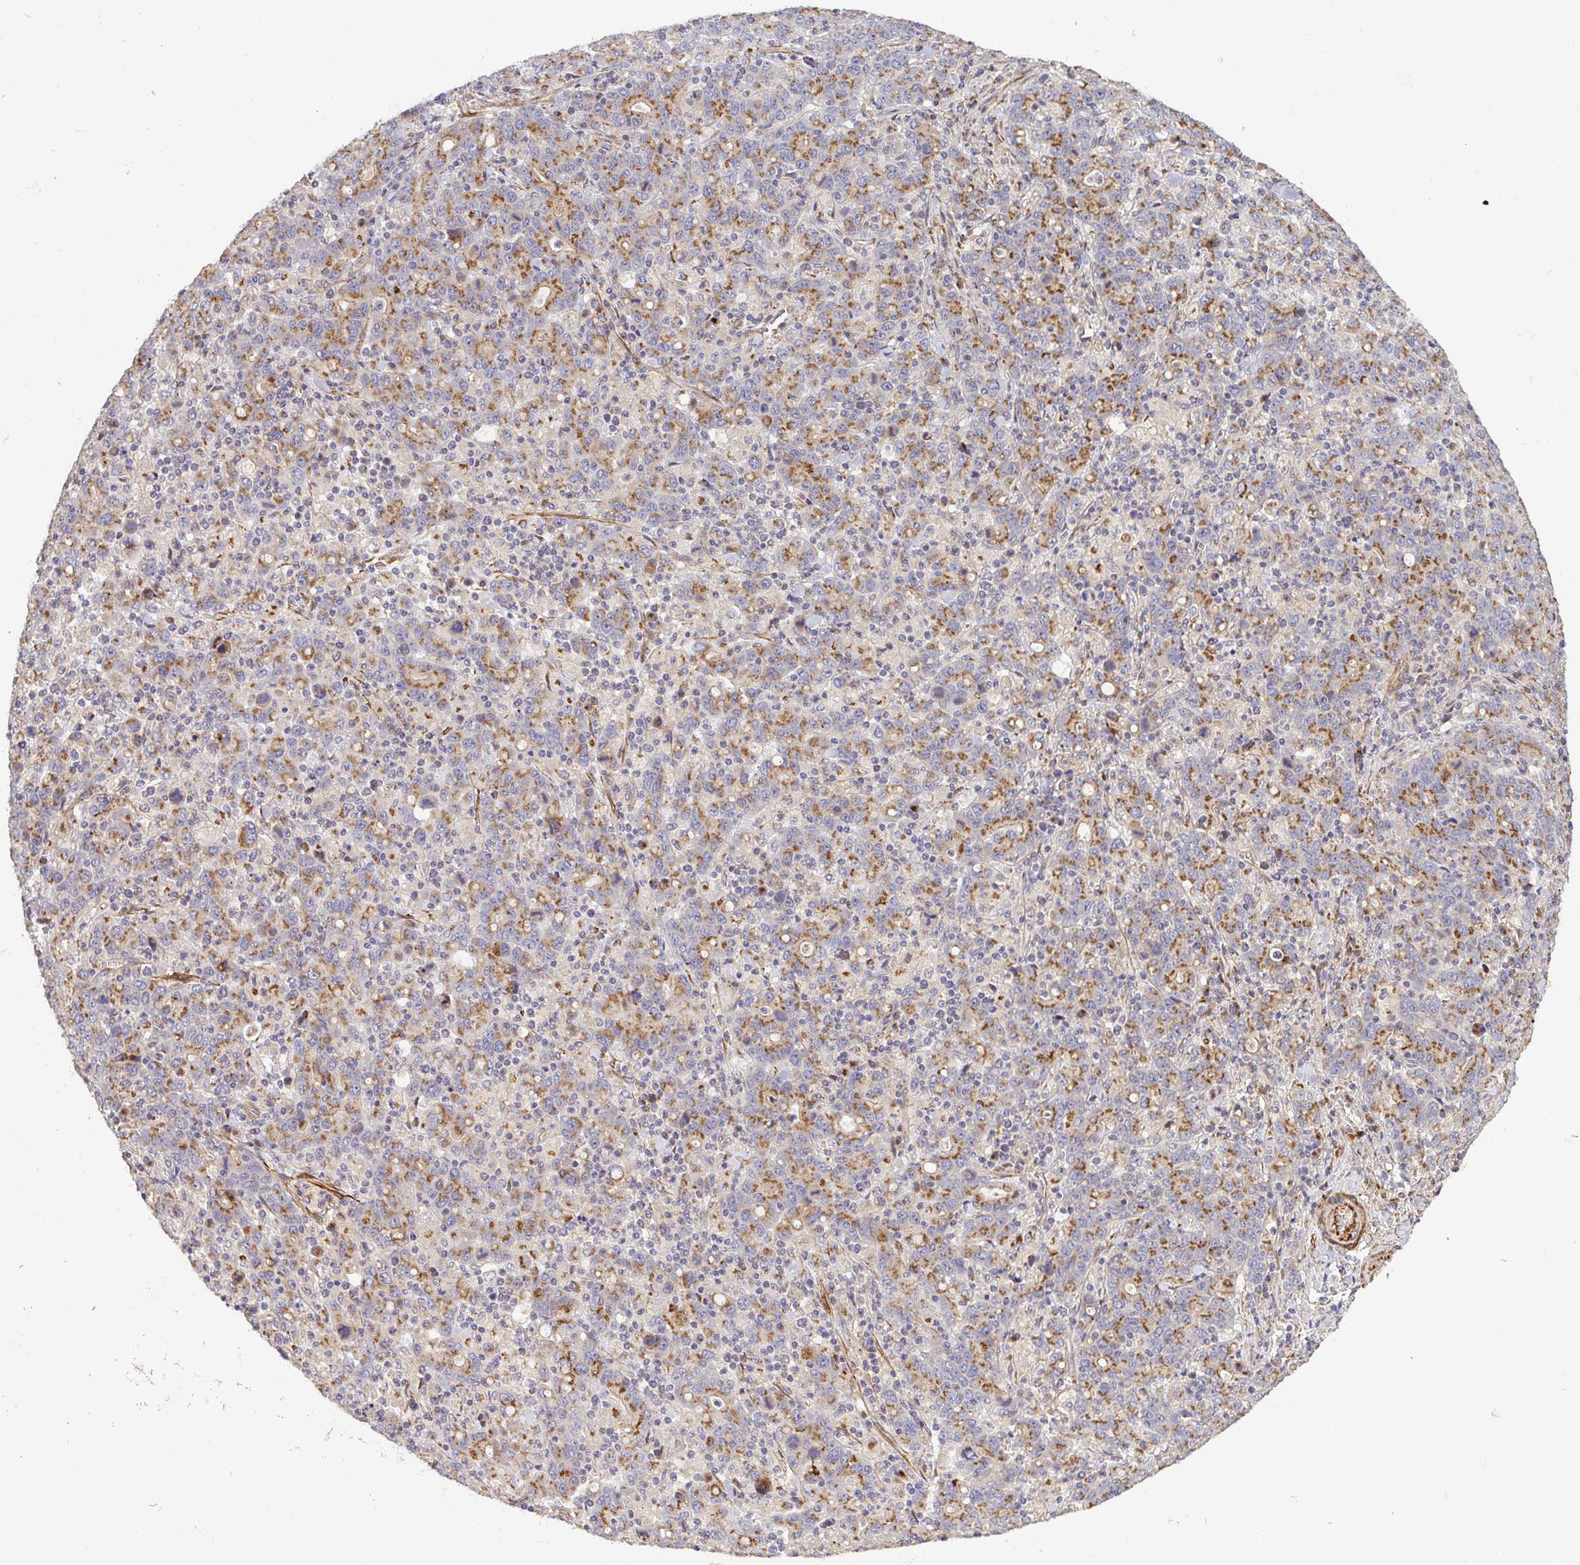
{"staining": {"intensity": "moderate", "quantity": ">75%", "location": "cytoplasmic/membranous"}, "tissue": "stomach cancer", "cell_type": "Tumor cells", "image_type": "cancer", "snomed": [{"axis": "morphology", "description": "Adenocarcinoma, NOS"}, {"axis": "topography", "description": "Stomach, upper"}], "caption": "Protein positivity by immunohistochemistry (IHC) shows moderate cytoplasmic/membranous staining in about >75% of tumor cells in adenocarcinoma (stomach).", "gene": "TM9SF4", "patient": {"sex": "male", "age": 69}}